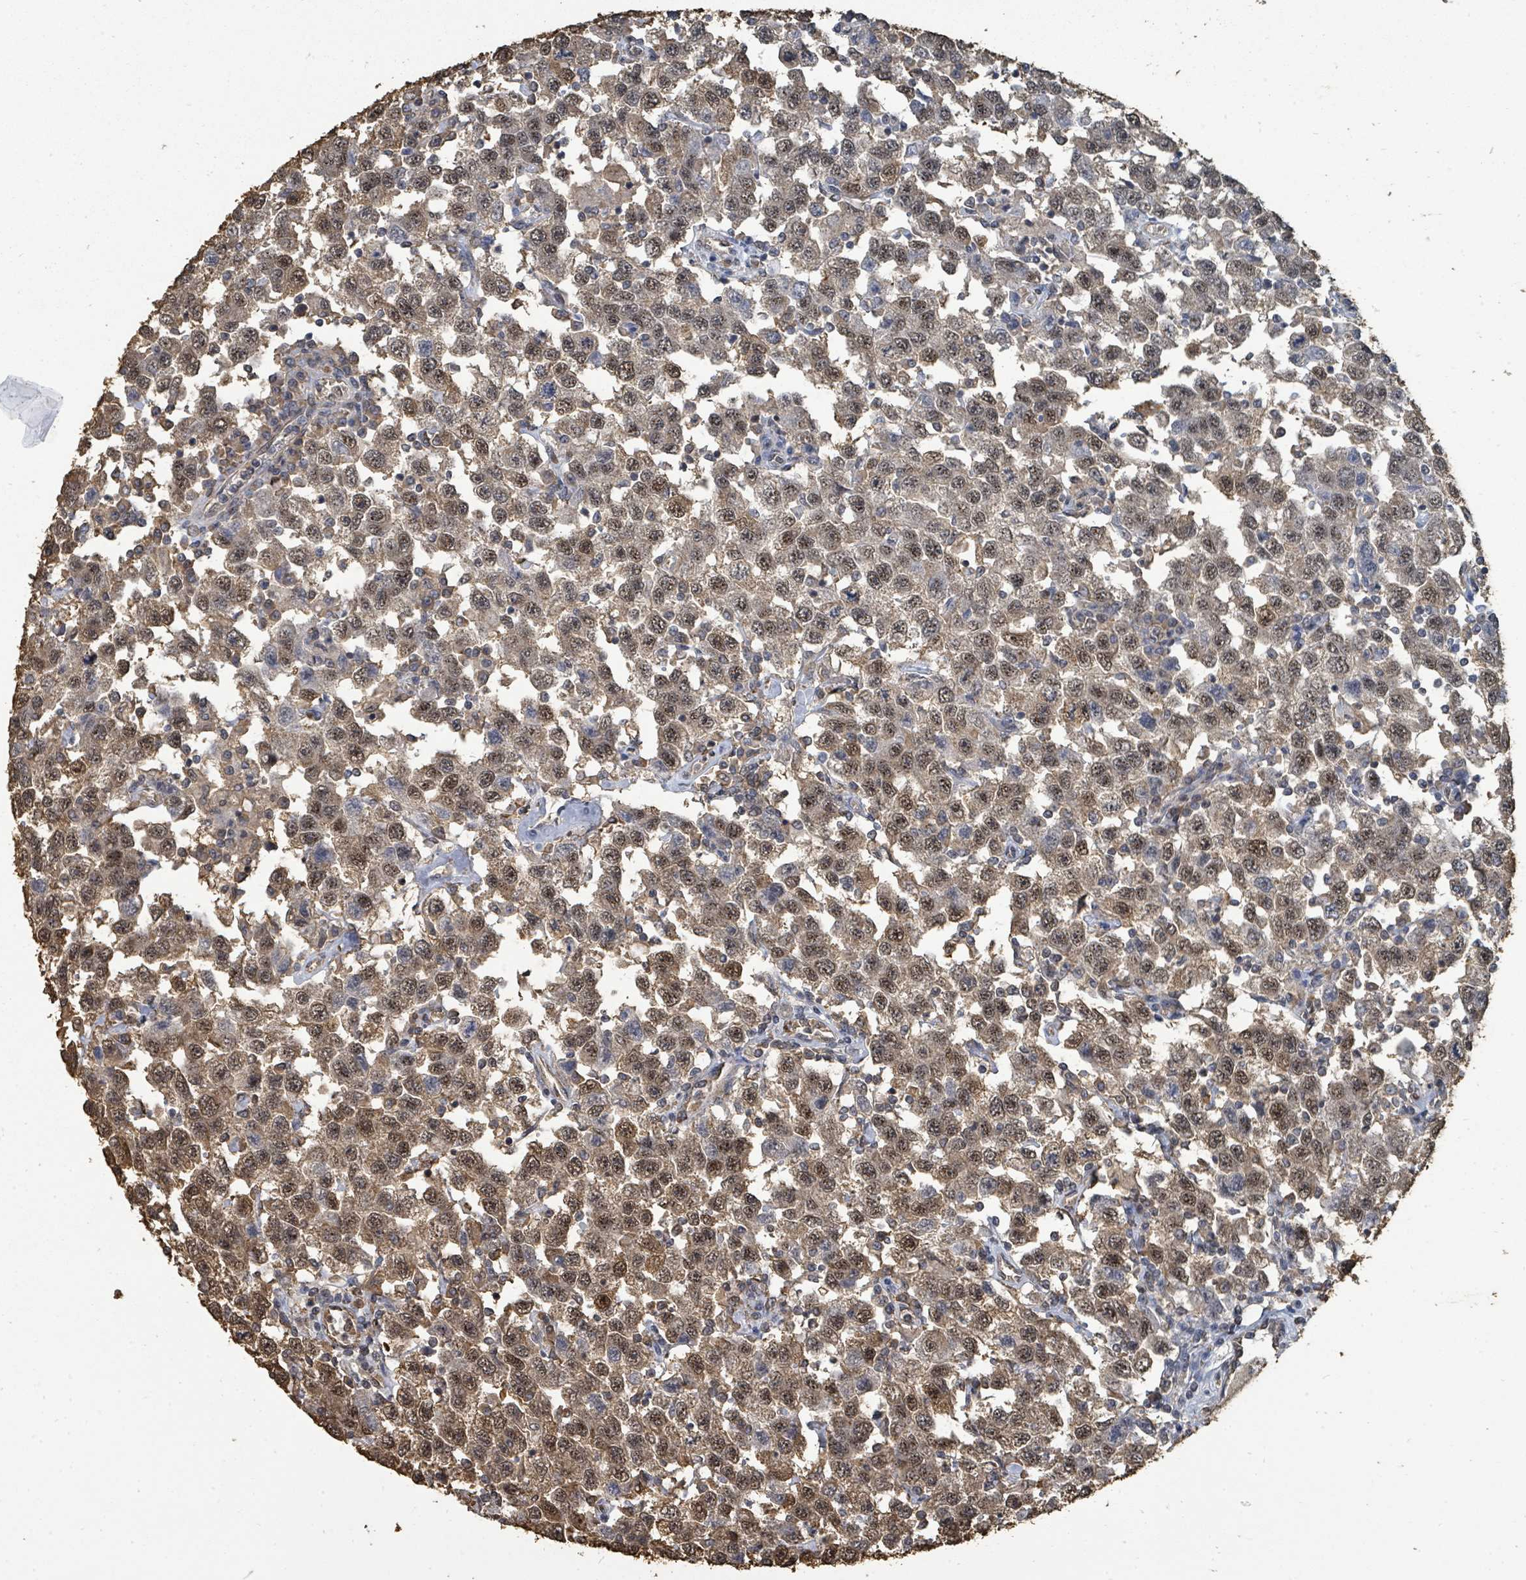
{"staining": {"intensity": "moderate", "quantity": ">75%", "location": "cytoplasmic/membranous,nuclear"}, "tissue": "testis cancer", "cell_type": "Tumor cells", "image_type": "cancer", "snomed": [{"axis": "morphology", "description": "Seminoma, NOS"}, {"axis": "topography", "description": "Testis"}], "caption": "Brown immunohistochemical staining in human testis seminoma exhibits moderate cytoplasmic/membranous and nuclear positivity in about >75% of tumor cells.", "gene": "C6orf52", "patient": {"sex": "male", "age": 41}}